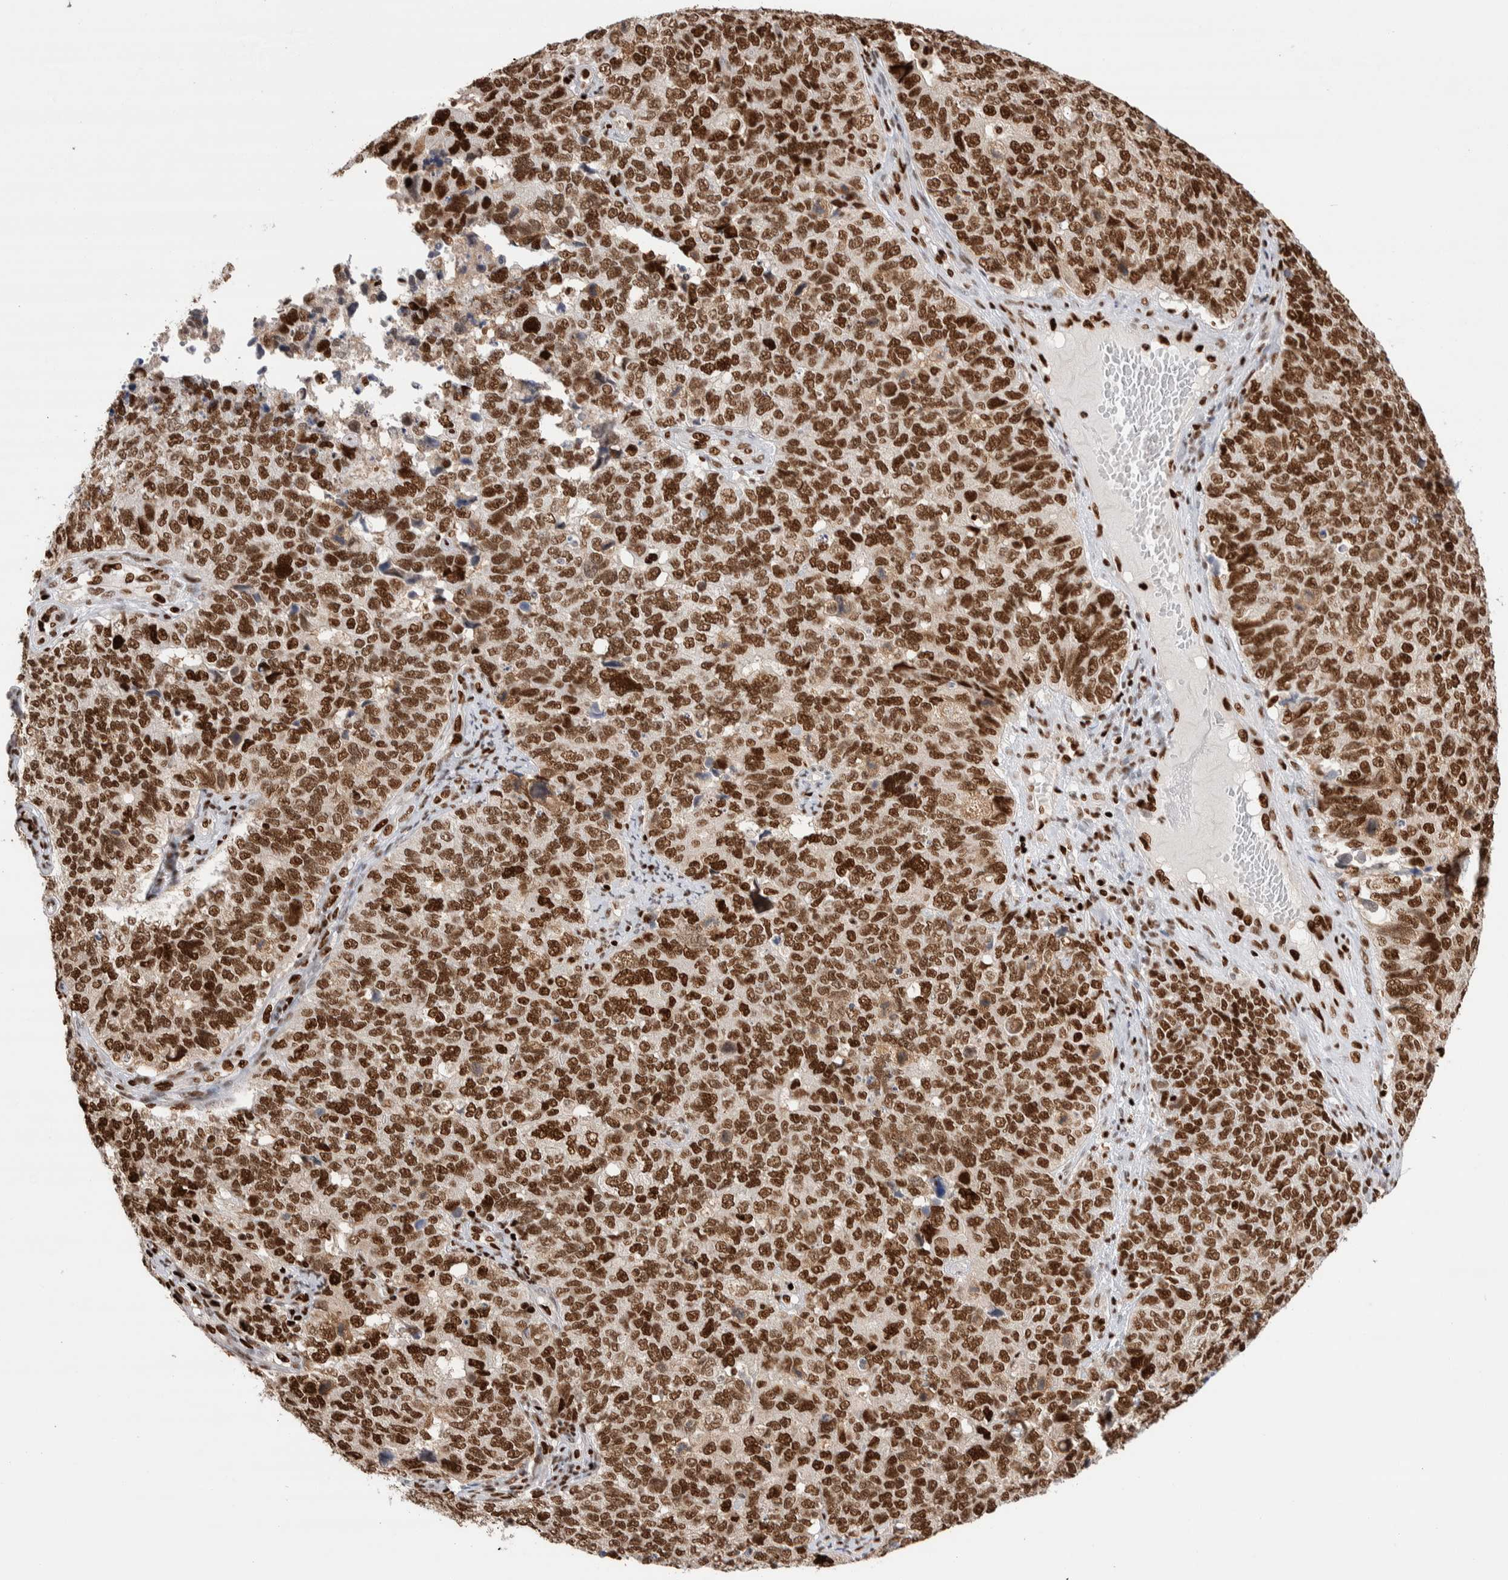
{"staining": {"intensity": "strong", "quantity": ">75%", "location": "nuclear"}, "tissue": "cervical cancer", "cell_type": "Tumor cells", "image_type": "cancer", "snomed": [{"axis": "morphology", "description": "Squamous cell carcinoma, NOS"}, {"axis": "topography", "description": "Cervix"}], "caption": "An image of squamous cell carcinoma (cervical) stained for a protein demonstrates strong nuclear brown staining in tumor cells.", "gene": "RNASEK-C17orf49", "patient": {"sex": "female", "age": 63}}